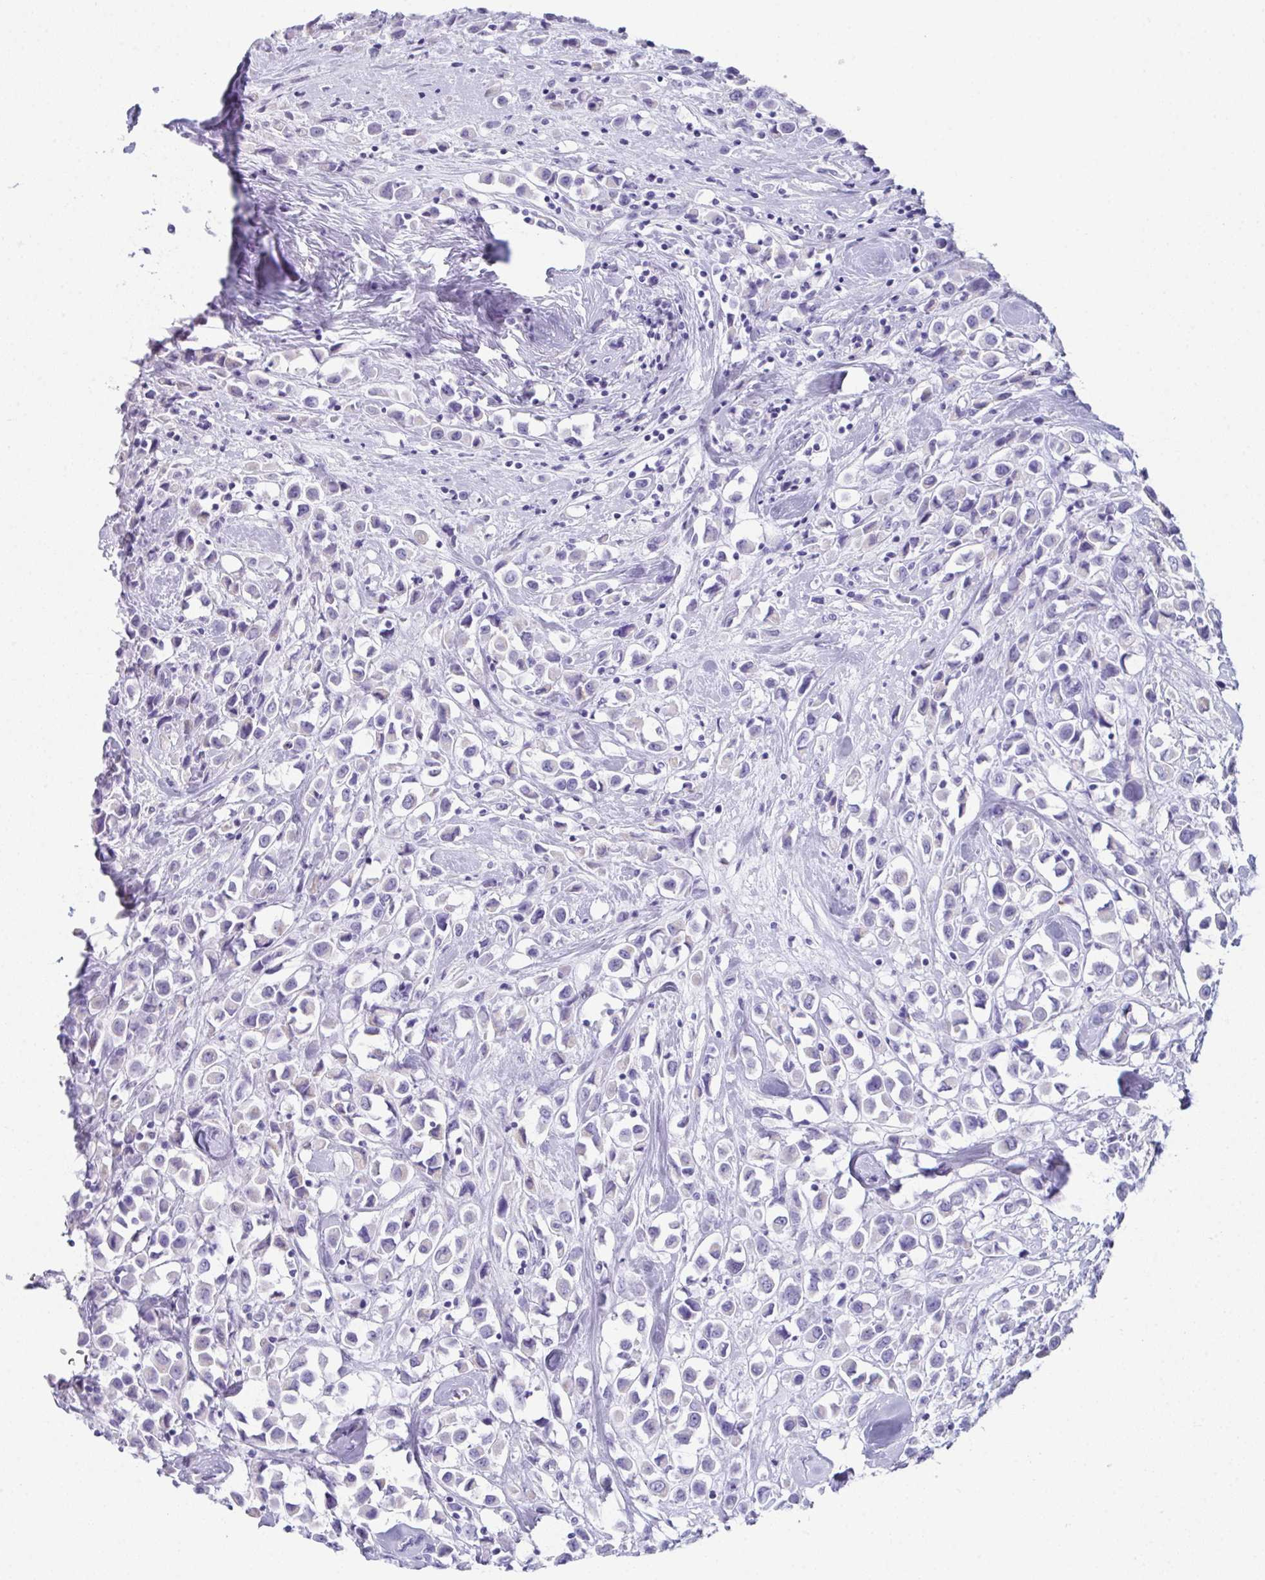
{"staining": {"intensity": "negative", "quantity": "none", "location": "none"}, "tissue": "breast cancer", "cell_type": "Tumor cells", "image_type": "cancer", "snomed": [{"axis": "morphology", "description": "Duct carcinoma"}, {"axis": "topography", "description": "Breast"}], "caption": "High magnification brightfield microscopy of breast cancer stained with DAB (brown) and counterstained with hematoxylin (blue): tumor cells show no significant staining.", "gene": "TEX19", "patient": {"sex": "female", "age": 61}}